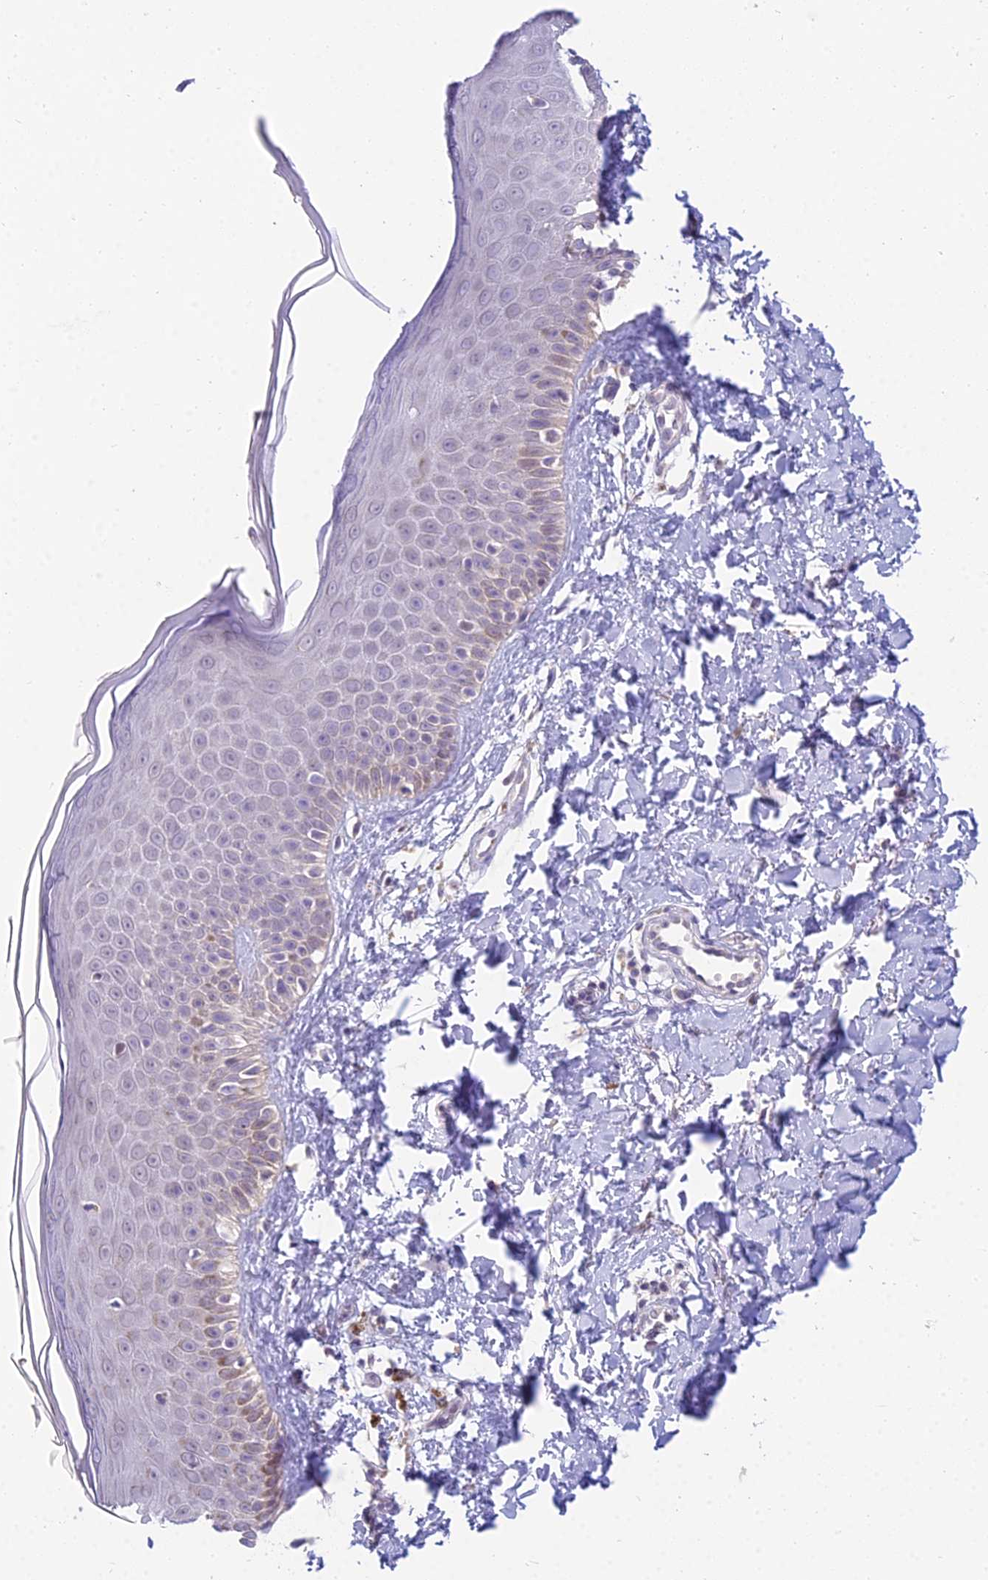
{"staining": {"intensity": "negative", "quantity": "none", "location": "none"}, "tissue": "skin", "cell_type": "Fibroblasts", "image_type": "normal", "snomed": [{"axis": "morphology", "description": "Normal tissue, NOS"}, {"axis": "topography", "description": "Skin"}], "caption": "This is a histopathology image of immunohistochemistry (IHC) staining of benign skin, which shows no positivity in fibroblasts. (DAB immunohistochemistry (IHC) with hematoxylin counter stain).", "gene": "CFAP206", "patient": {"sex": "male", "age": 52}}